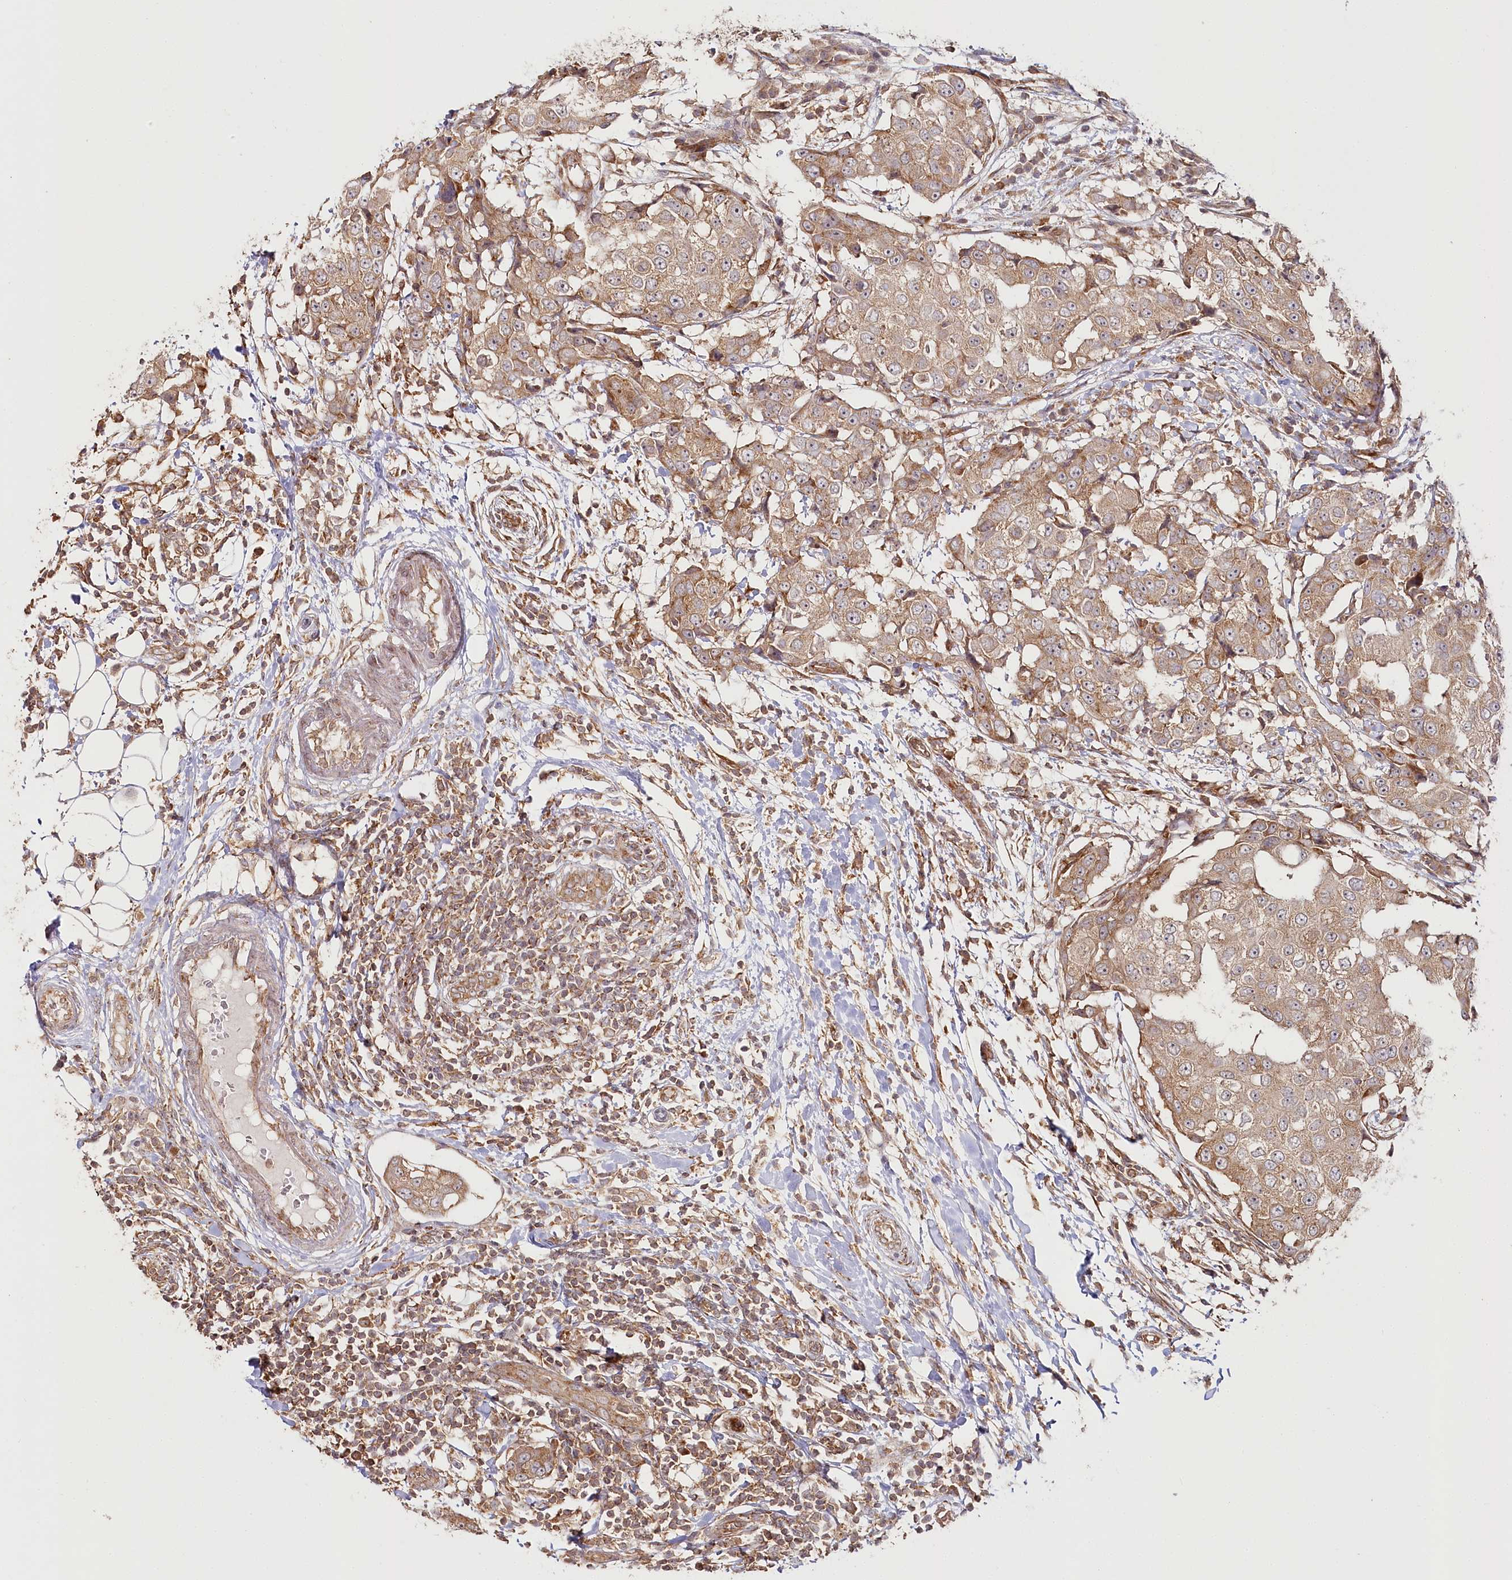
{"staining": {"intensity": "moderate", "quantity": ">75%", "location": "cytoplasmic/membranous"}, "tissue": "breast cancer", "cell_type": "Tumor cells", "image_type": "cancer", "snomed": [{"axis": "morphology", "description": "Duct carcinoma"}, {"axis": "topography", "description": "Breast"}], "caption": "High-power microscopy captured an IHC photomicrograph of breast cancer, revealing moderate cytoplasmic/membranous positivity in approximately >75% of tumor cells.", "gene": "OTUD4", "patient": {"sex": "female", "age": 27}}